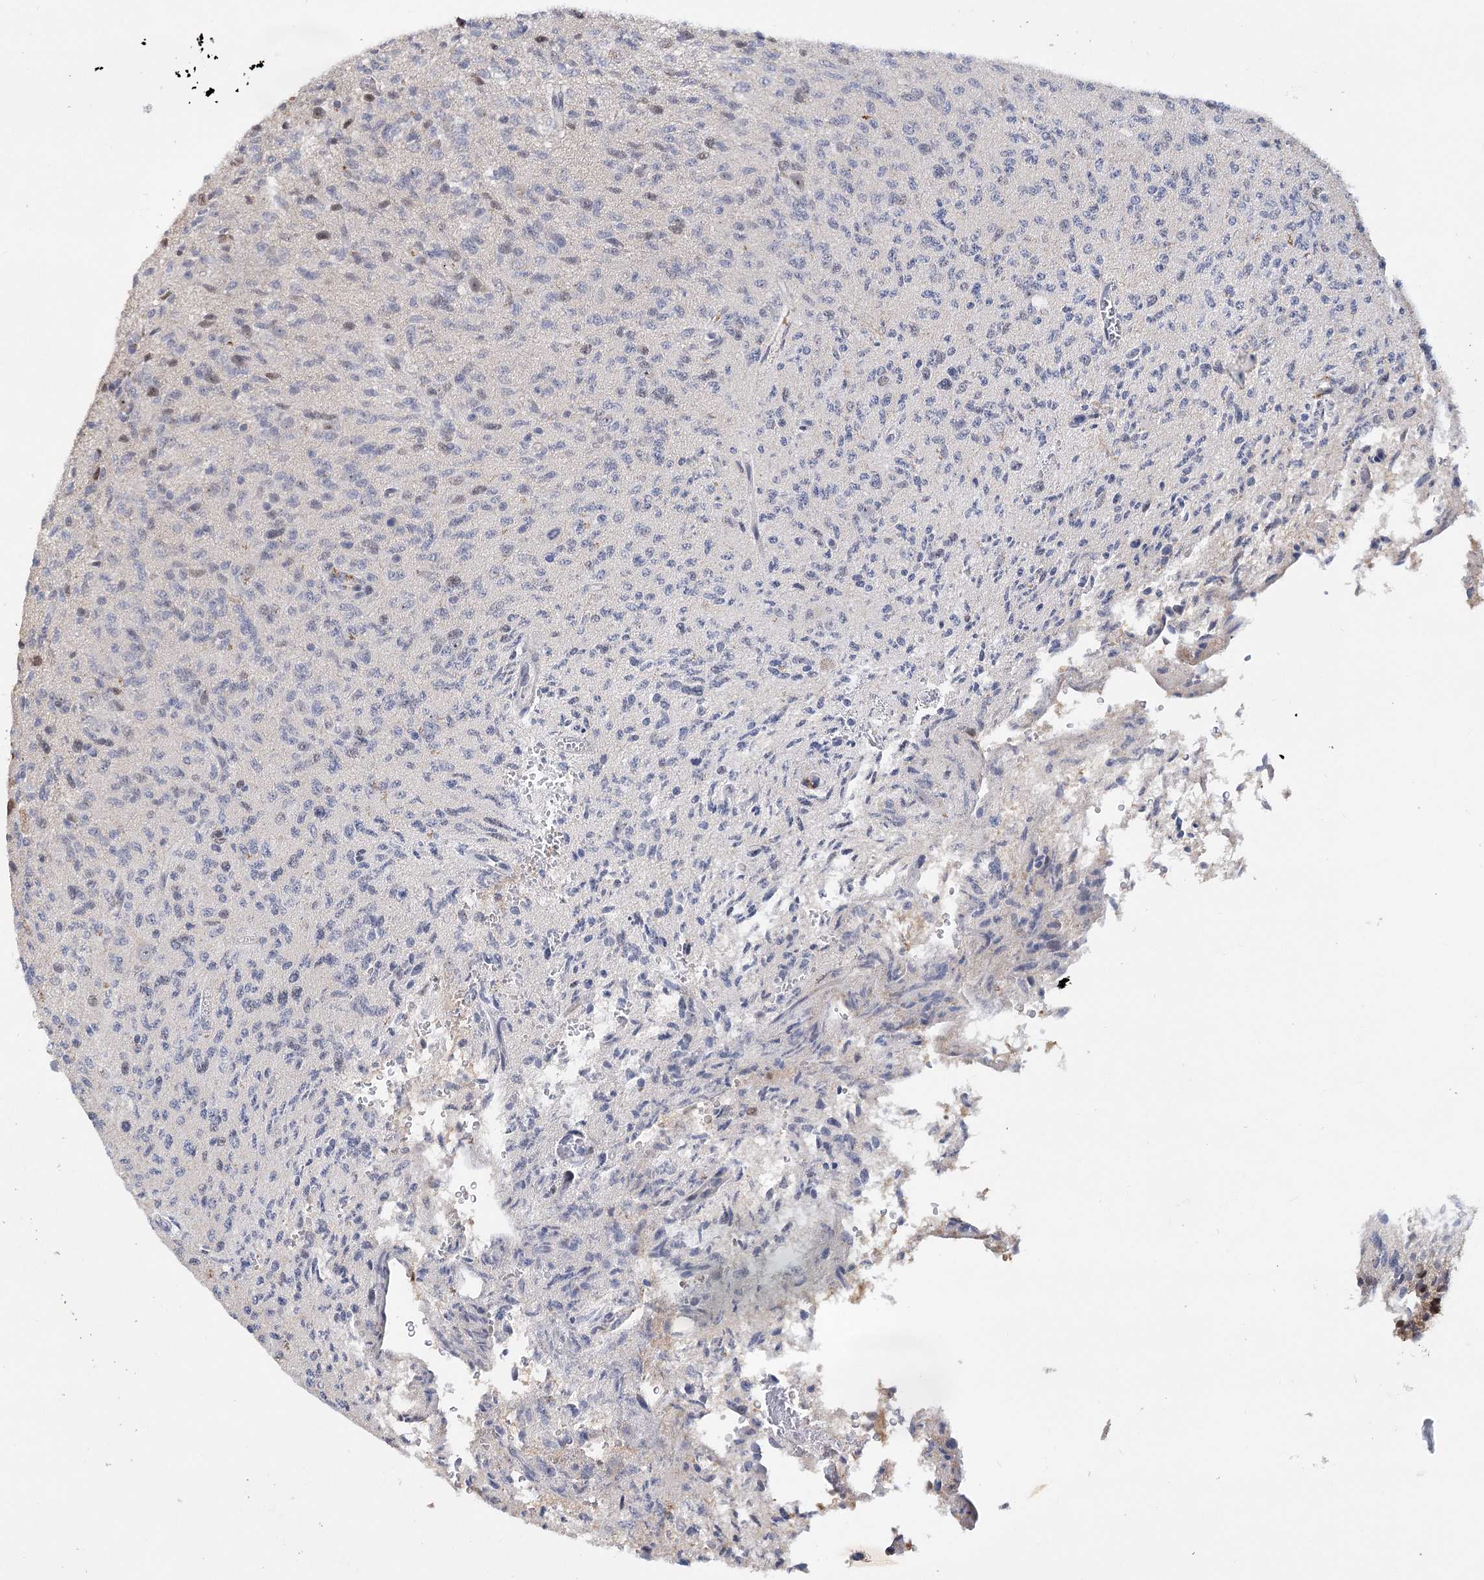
{"staining": {"intensity": "moderate", "quantity": "<25%", "location": "nuclear"}, "tissue": "glioma", "cell_type": "Tumor cells", "image_type": "cancer", "snomed": [{"axis": "morphology", "description": "Glioma, malignant, High grade"}, {"axis": "topography", "description": "Brain"}], "caption": "Protein staining shows moderate nuclear expression in about <25% of tumor cells in malignant high-grade glioma.", "gene": "PIK3C2A", "patient": {"sex": "female", "age": 57}}